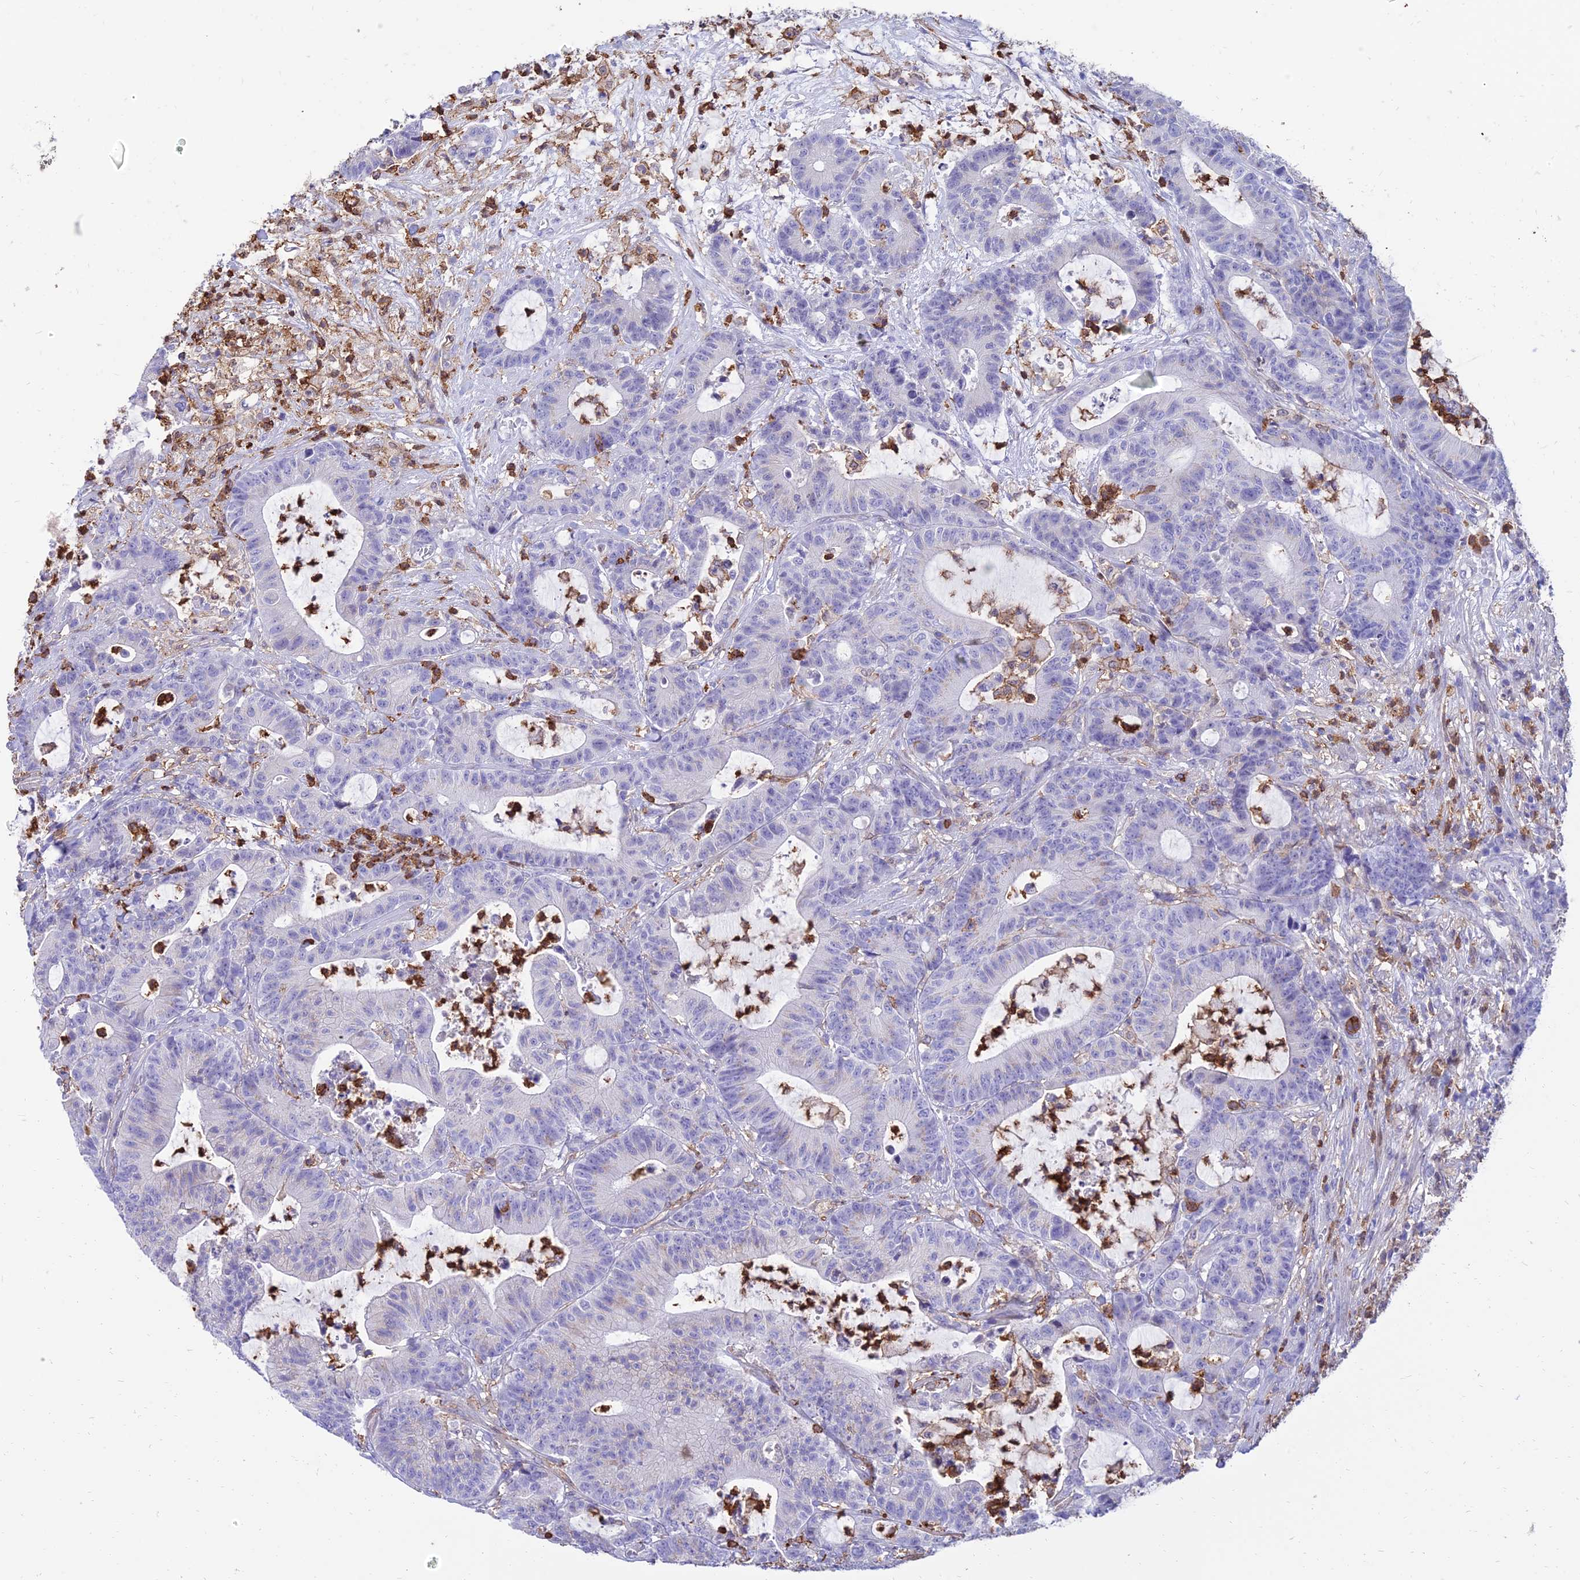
{"staining": {"intensity": "negative", "quantity": "none", "location": "none"}, "tissue": "colorectal cancer", "cell_type": "Tumor cells", "image_type": "cancer", "snomed": [{"axis": "morphology", "description": "Adenocarcinoma, NOS"}, {"axis": "topography", "description": "Colon"}], "caption": "Colorectal cancer (adenocarcinoma) stained for a protein using immunohistochemistry (IHC) reveals no staining tumor cells.", "gene": "SREK1IP1", "patient": {"sex": "female", "age": 84}}